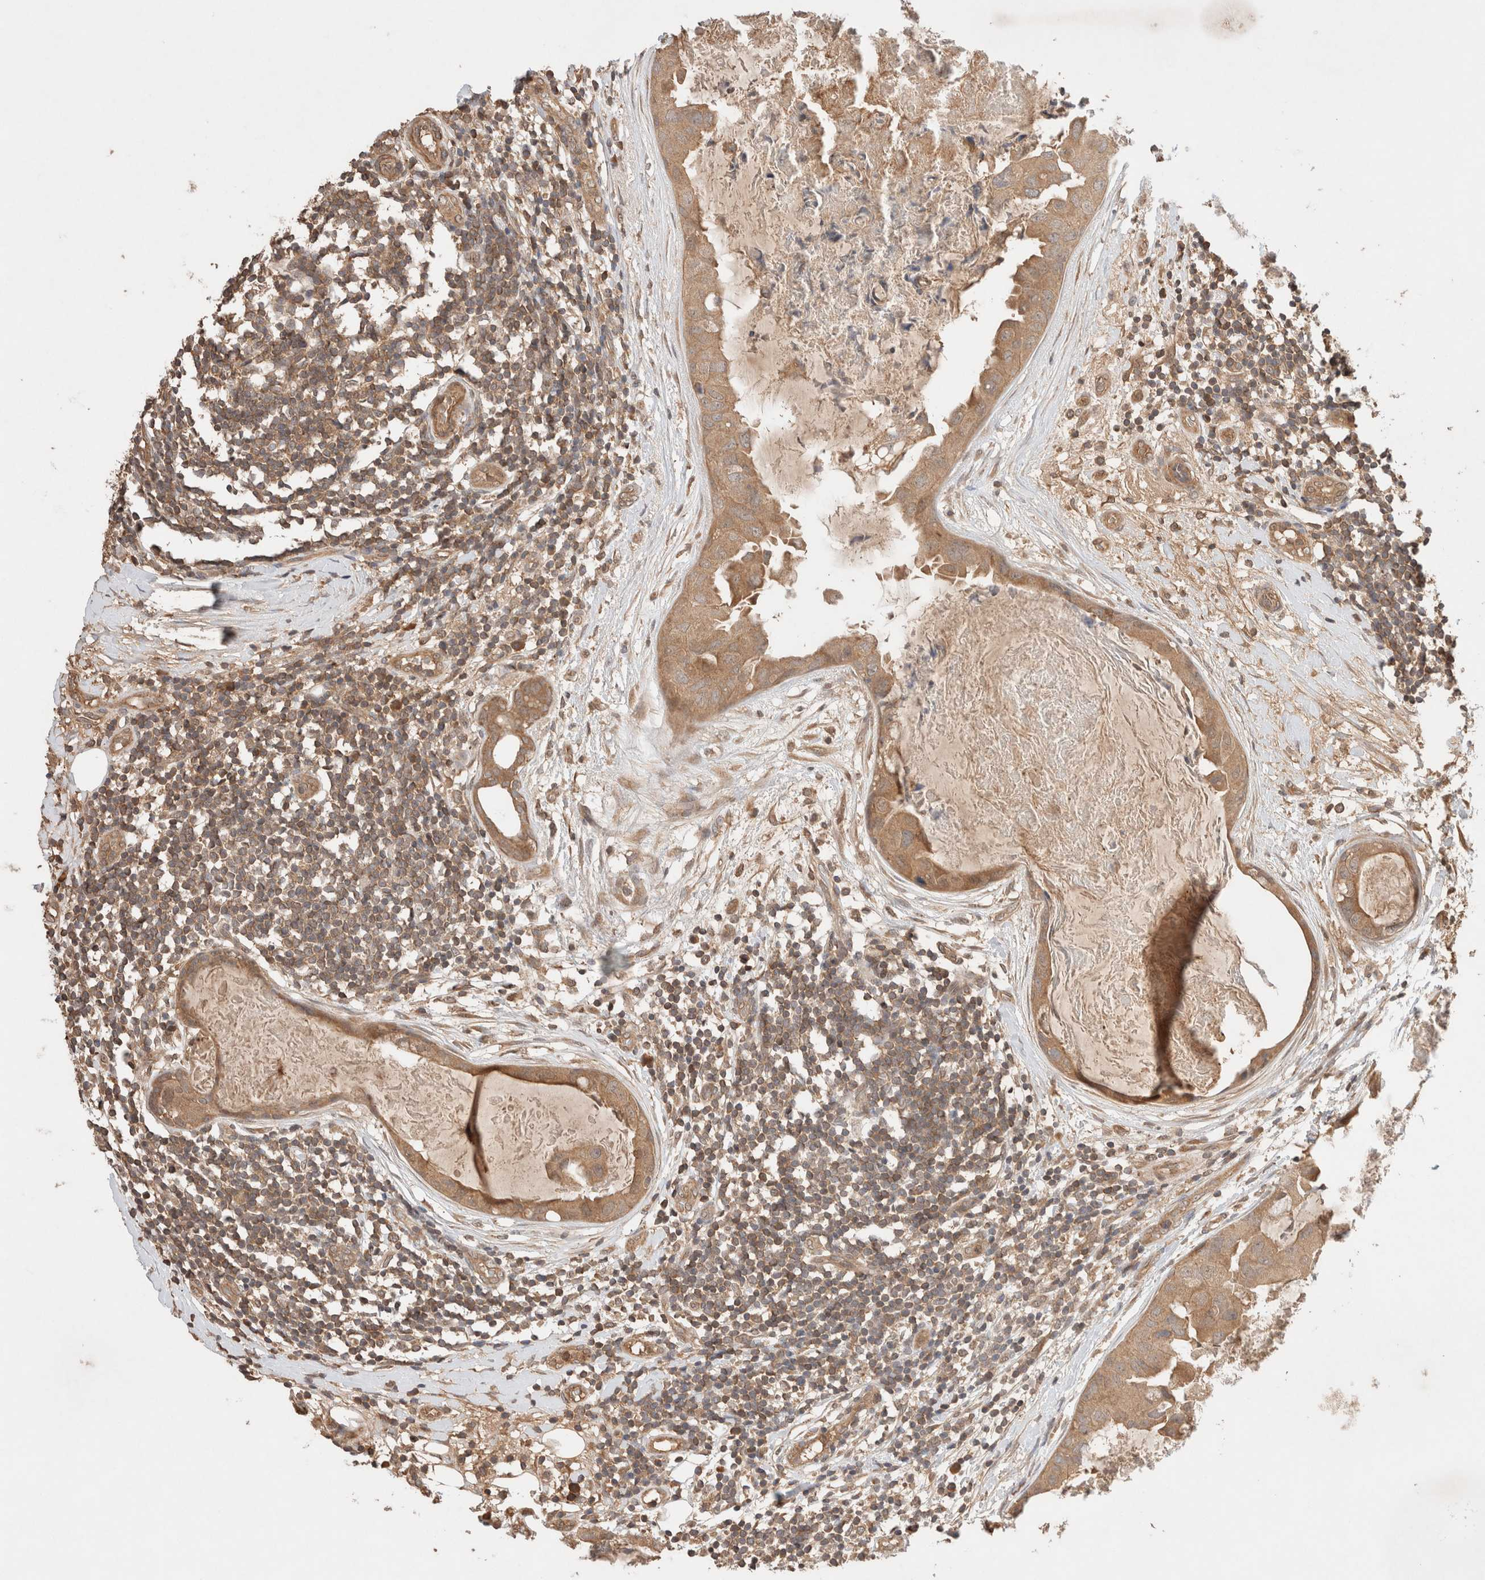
{"staining": {"intensity": "moderate", "quantity": ">75%", "location": "cytoplasmic/membranous"}, "tissue": "breast cancer", "cell_type": "Tumor cells", "image_type": "cancer", "snomed": [{"axis": "morphology", "description": "Duct carcinoma"}, {"axis": "topography", "description": "Breast"}], "caption": "This histopathology image demonstrates immunohistochemistry staining of human intraductal carcinoma (breast), with medium moderate cytoplasmic/membranous positivity in about >75% of tumor cells.", "gene": "CARNMT1", "patient": {"sex": "female", "age": 40}}